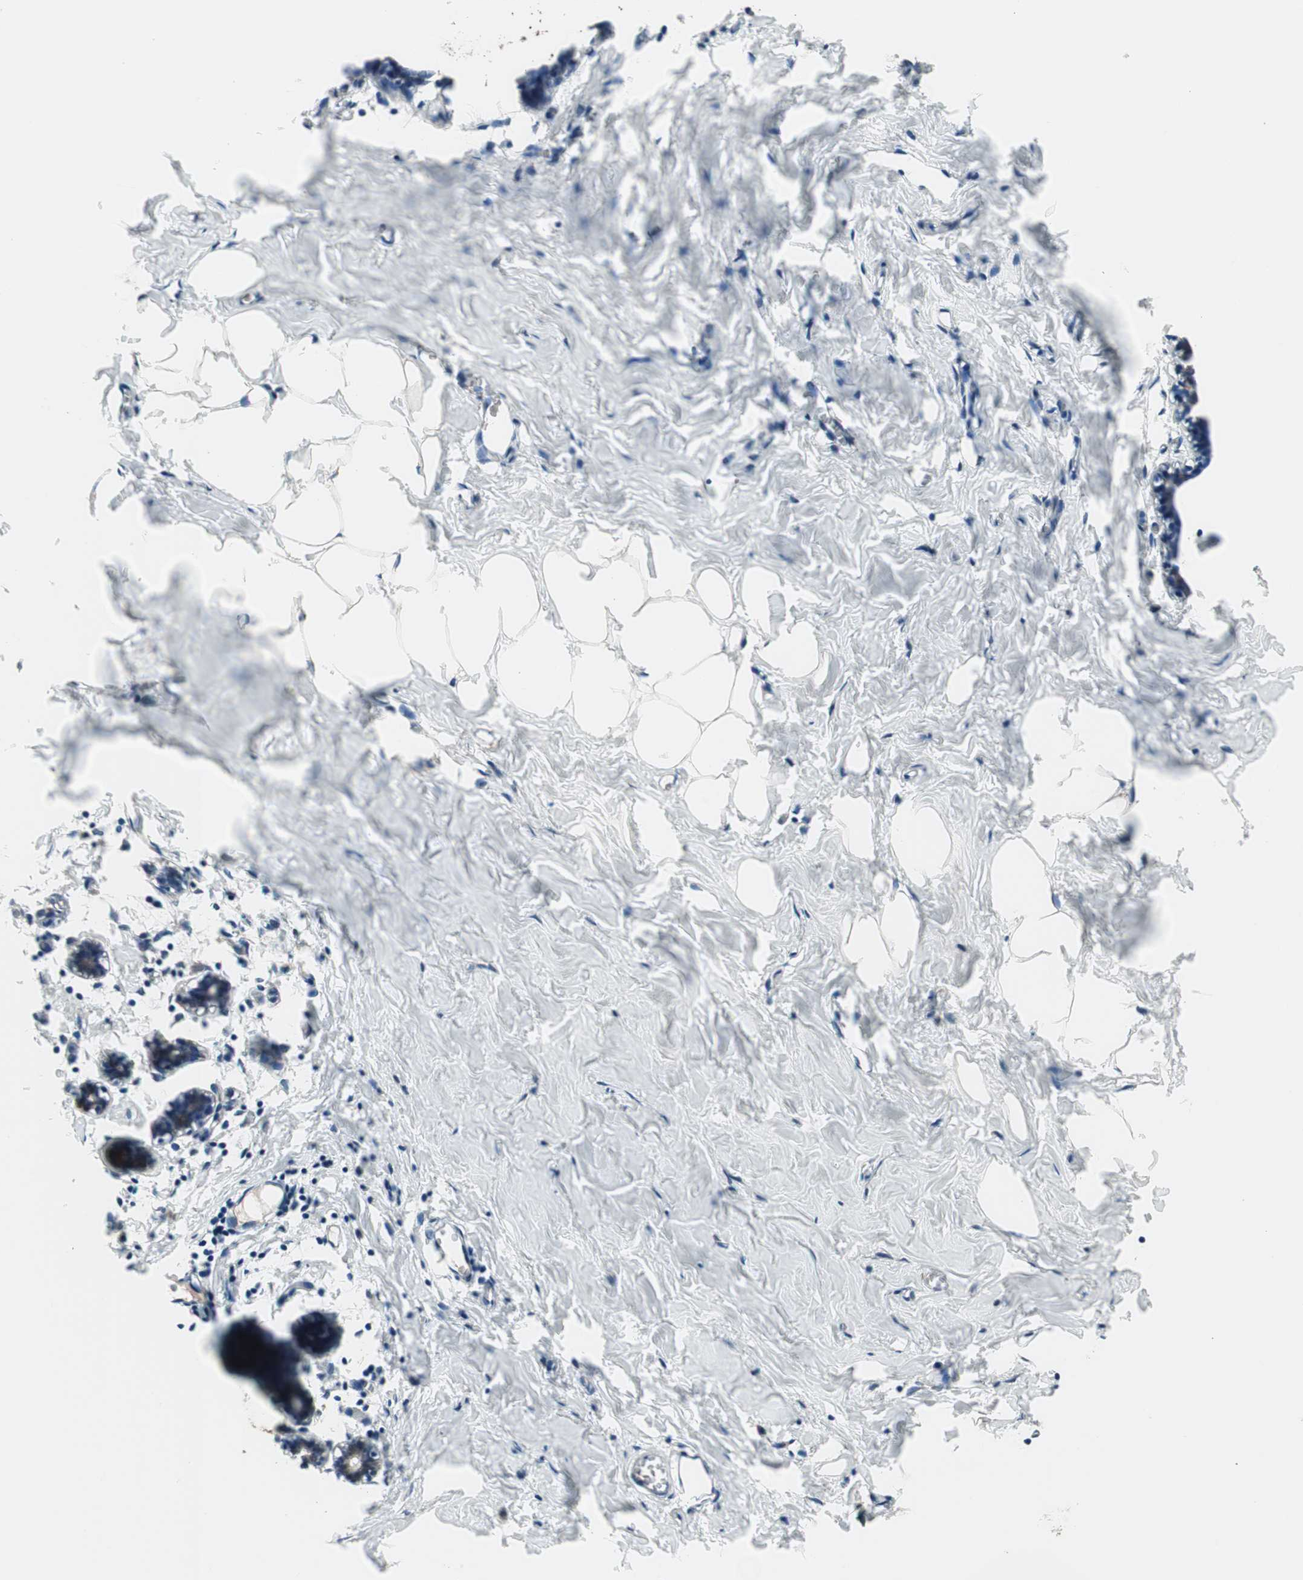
{"staining": {"intensity": "negative", "quantity": "none", "location": "none"}, "tissue": "breast", "cell_type": "Adipocytes", "image_type": "normal", "snomed": [{"axis": "morphology", "description": "Normal tissue, NOS"}, {"axis": "topography", "description": "Breast"}], "caption": "A histopathology image of breast stained for a protein exhibits no brown staining in adipocytes. The staining is performed using DAB brown chromogen with nuclei counter-stained in using hematoxylin.", "gene": "PRDX2", "patient": {"sex": "female", "age": 27}}